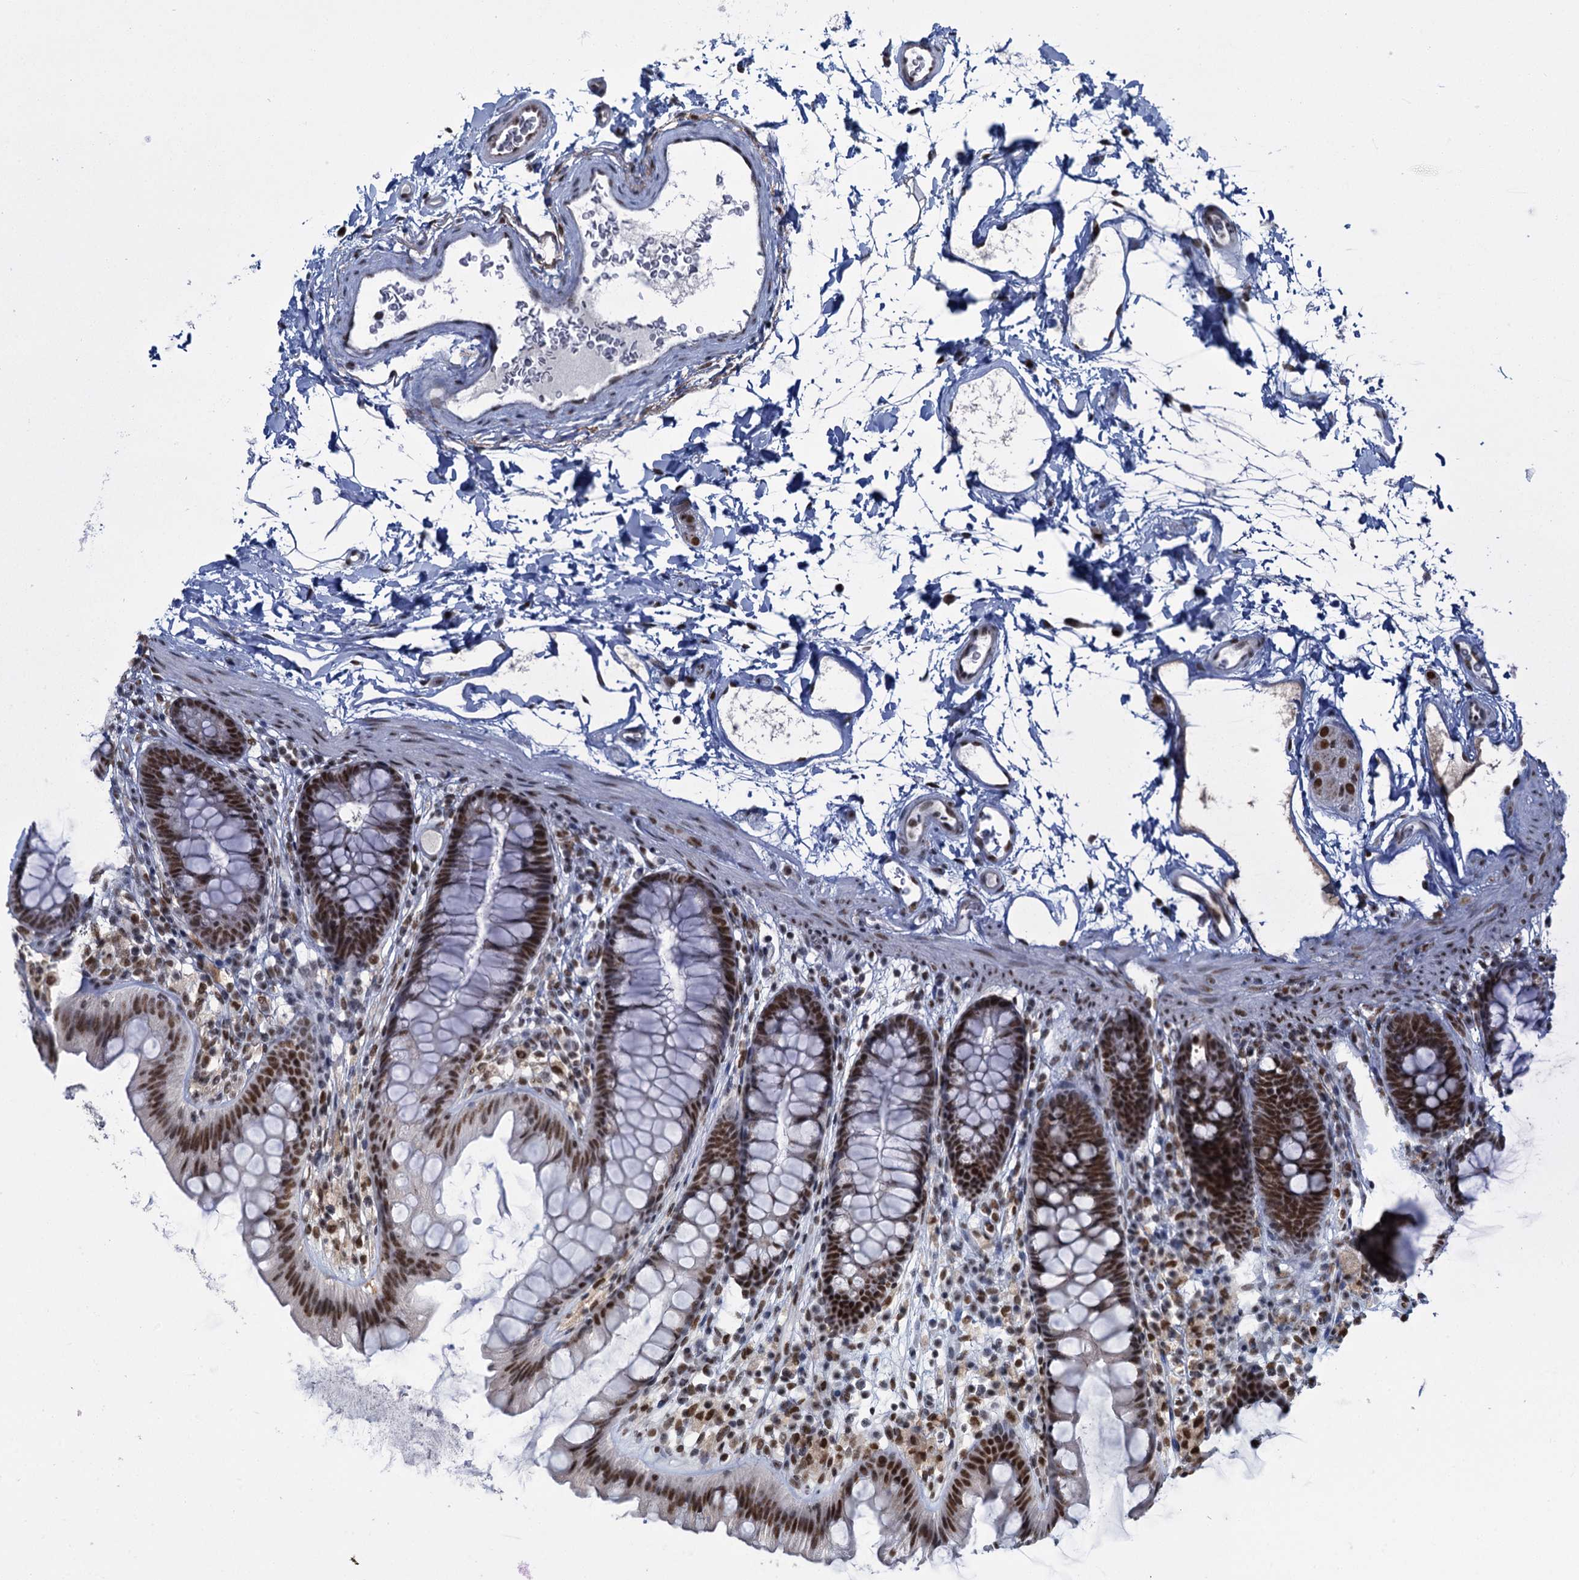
{"staining": {"intensity": "strong", "quantity": ">75%", "location": "nuclear"}, "tissue": "colon", "cell_type": "Endothelial cells", "image_type": "normal", "snomed": [{"axis": "morphology", "description": "Normal tissue, NOS"}, {"axis": "topography", "description": "Colon"}], "caption": "This image displays IHC staining of benign human colon, with high strong nuclear staining in about >75% of endothelial cells.", "gene": "PPHLN1", "patient": {"sex": "female", "age": 62}}